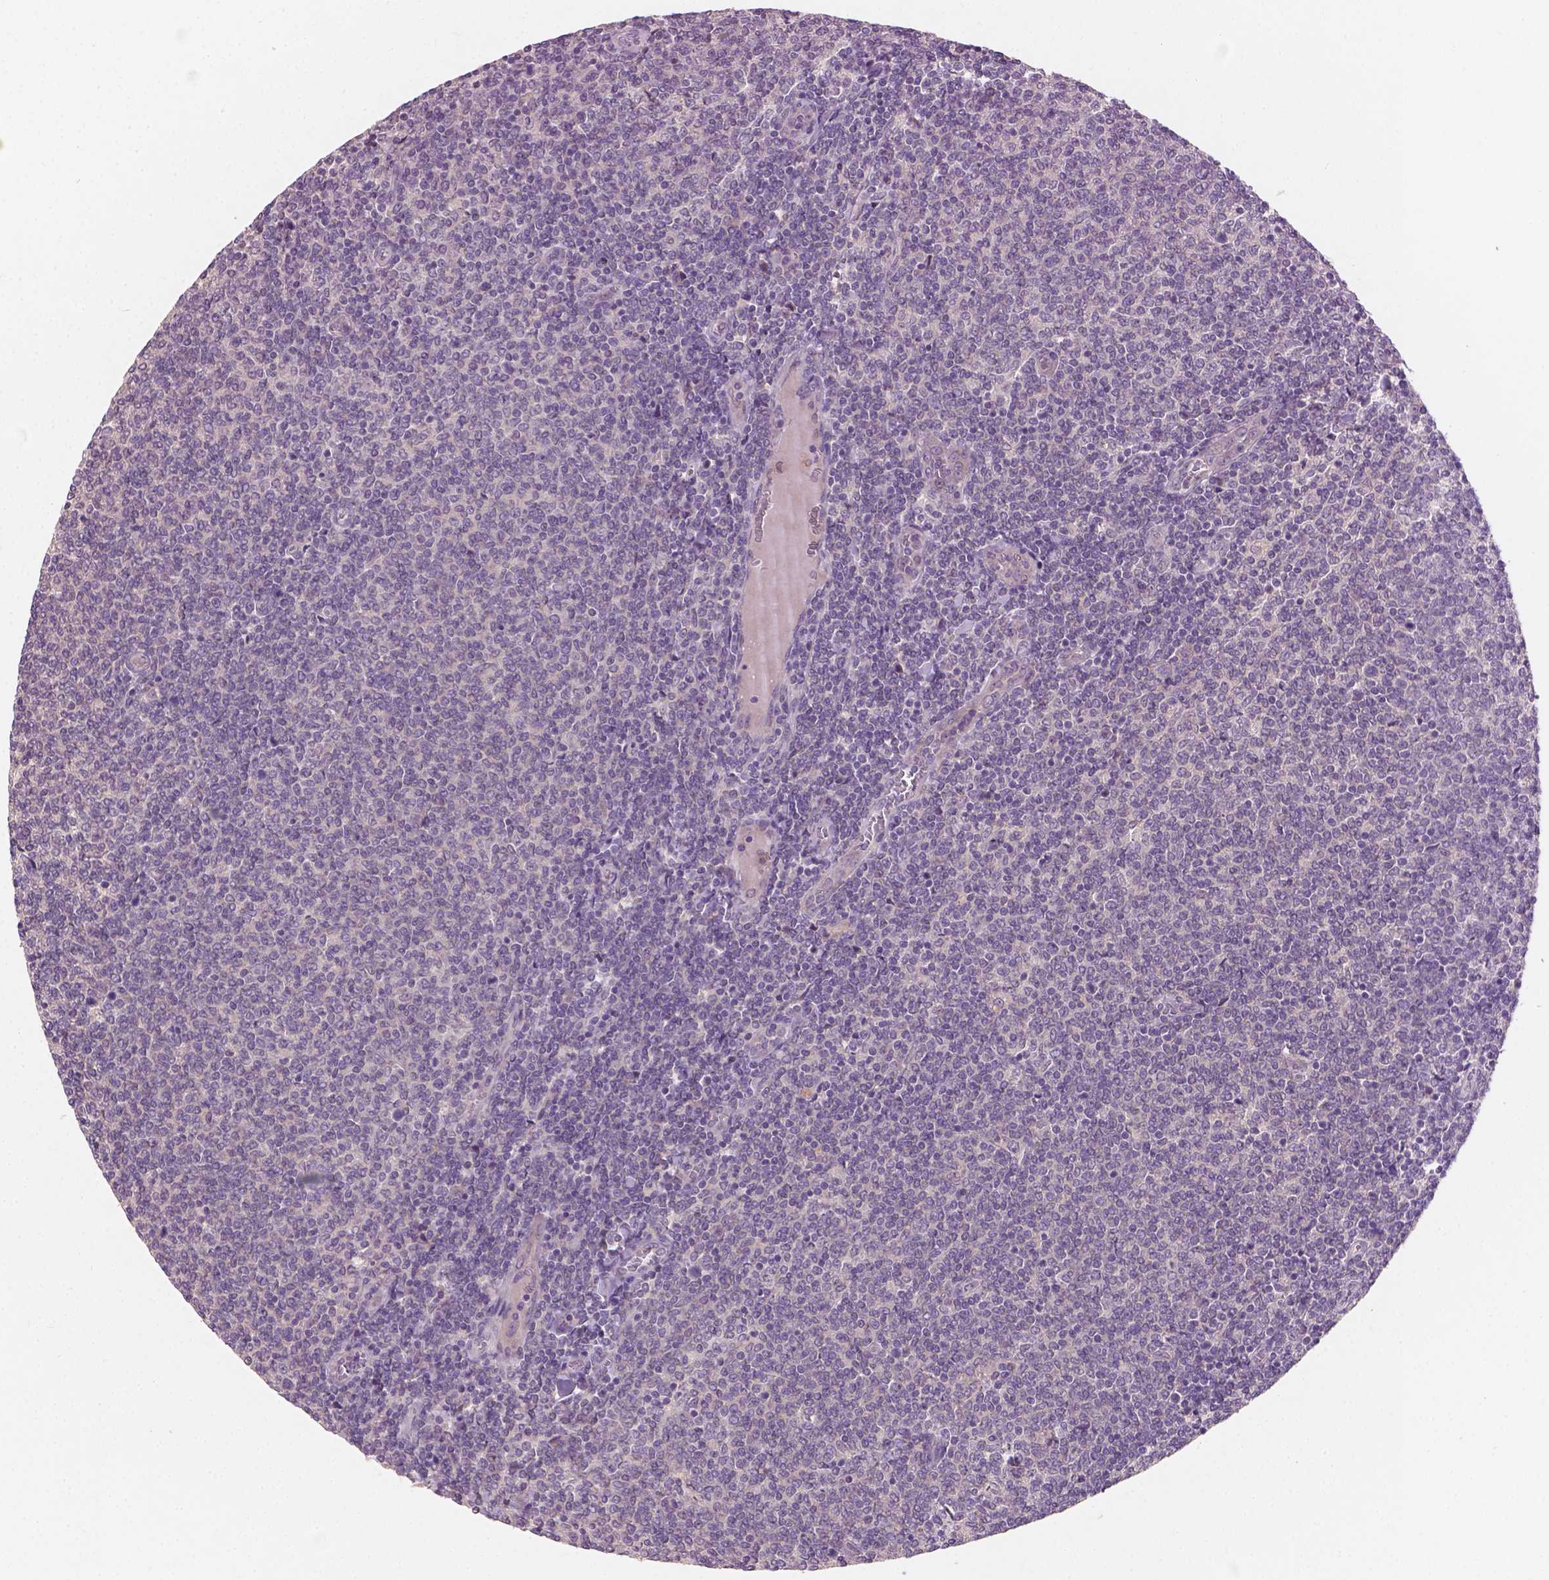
{"staining": {"intensity": "negative", "quantity": "none", "location": "none"}, "tissue": "lymphoma", "cell_type": "Tumor cells", "image_type": "cancer", "snomed": [{"axis": "morphology", "description": "Malignant lymphoma, non-Hodgkin's type, Low grade"}, {"axis": "topography", "description": "Lymph node"}], "caption": "A photomicrograph of human lymphoma is negative for staining in tumor cells.", "gene": "KRT17", "patient": {"sex": "male", "age": 52}}